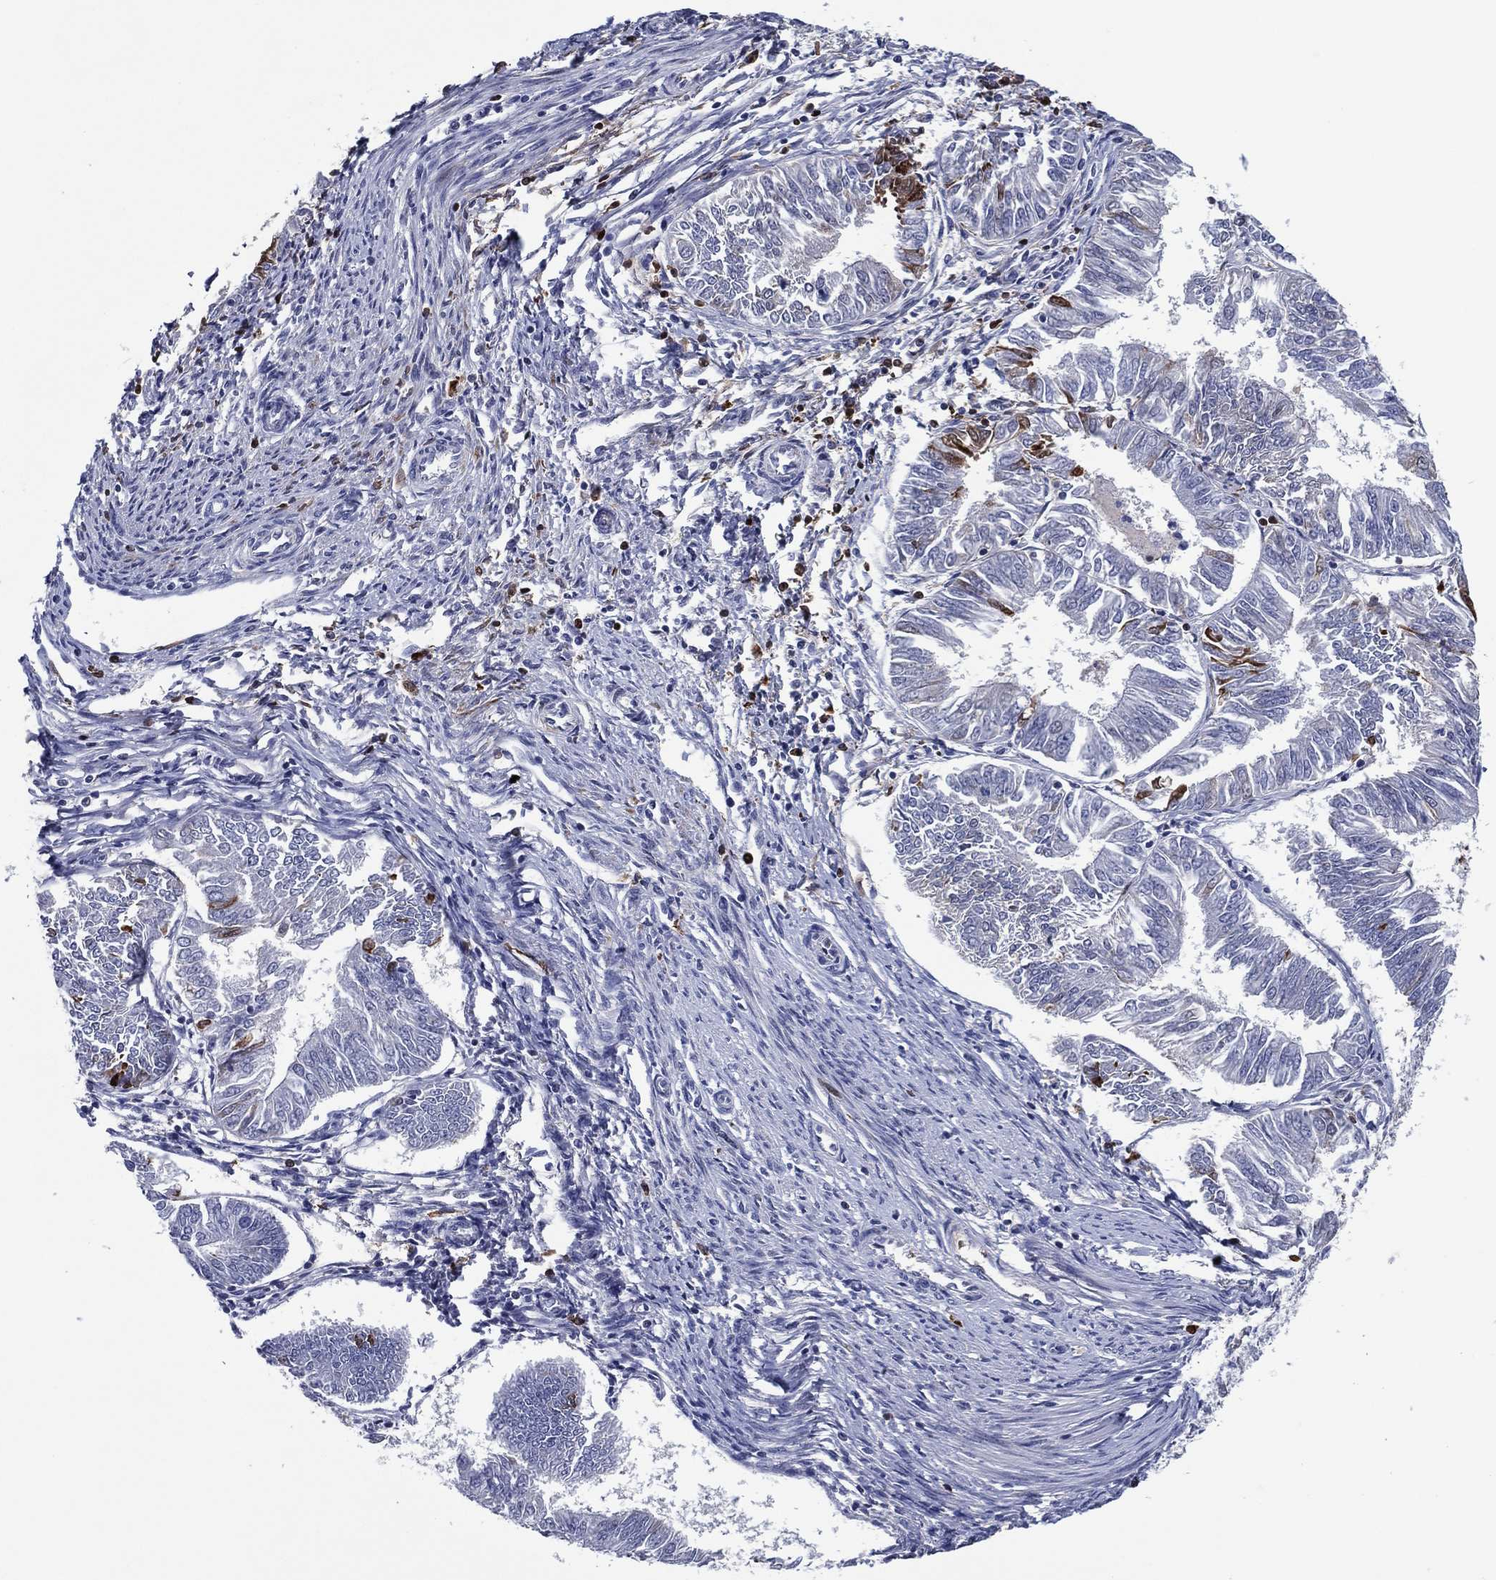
{"staining": {"intensity": "negative", "quantity": "none", "location": "none"}, "tissue": "endometrial cancer", "cell_type": "Tumor cells", "image_type": "cancer", "snomed": [{"axis": "morphology", "description": "Adenocarcinoma, NOS"}, {"axis": "topography", "description": "Endometrium"}], "caption": "This is a histopathology image of immunohistochemistry (IHC) staining of endometrial cancer, which shows no positivity in tumor cells. (DAB (3,3'-diaminobenzidine) immunohistochemistry (IHC) visualized using brightfield microscopy, high magnification).", "gene": "TRIM31", "patient": {"sex": "female", "age": 58}}